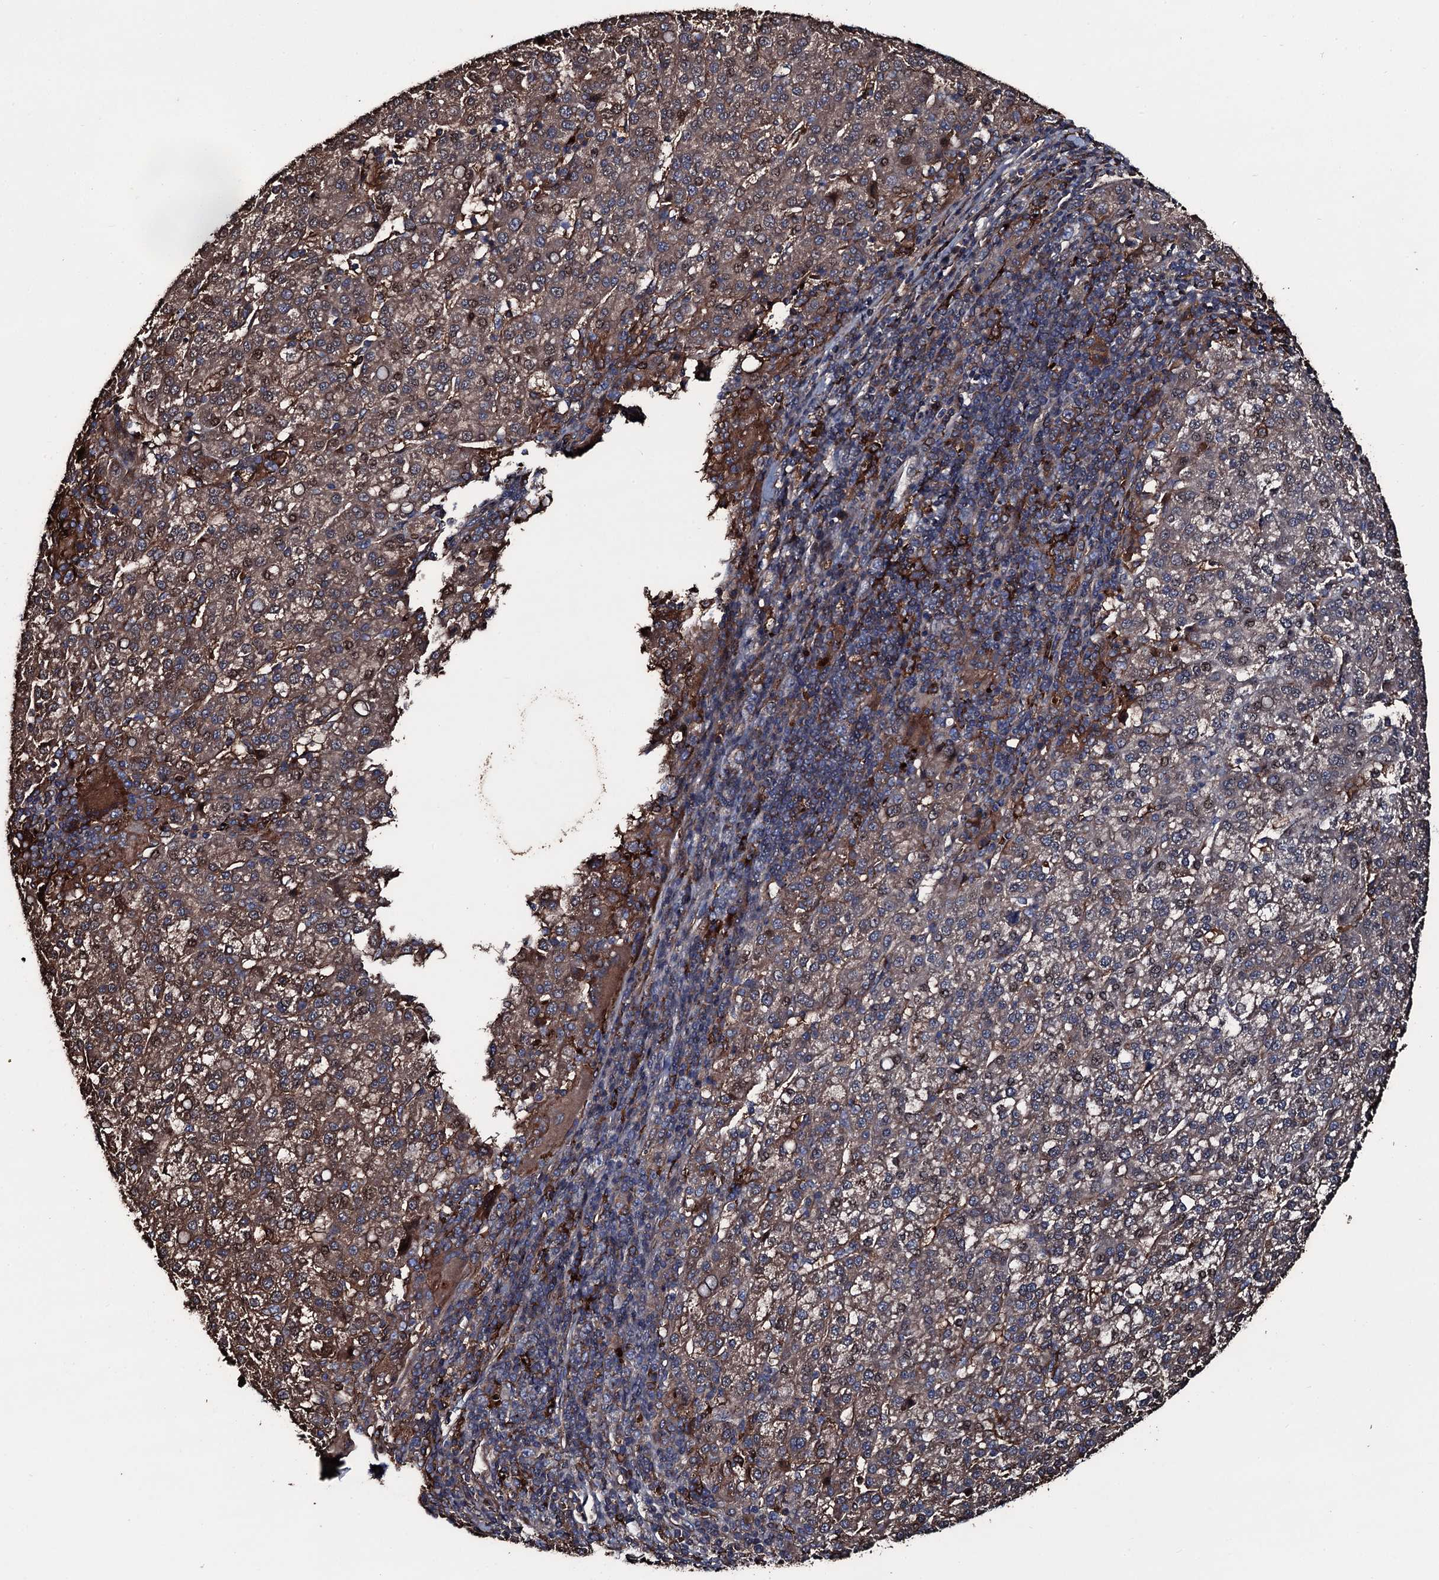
{"staining": {"intensity": "moderate", "quantity": ">75%", "location": "cytoplasmic/membranous,nuclear"}, "tissue": "liver cancer", "cell_type": "Tumor cells", "image_type": "cancer", "snomed": [{"axis": "morphology", "description": "Carcinoma, Hepatocellular, NOS"}, {"axis": "topography", "description": "Liver"}], "caption": "An image of human liver hepatocellular carcinoma stained for a protein shows moderate cytoplasmic/membranous and nuclear brown staining in tumor cells.", "gene": "ZSWIM8", "patient": {"sex": "female", "age": 58}}